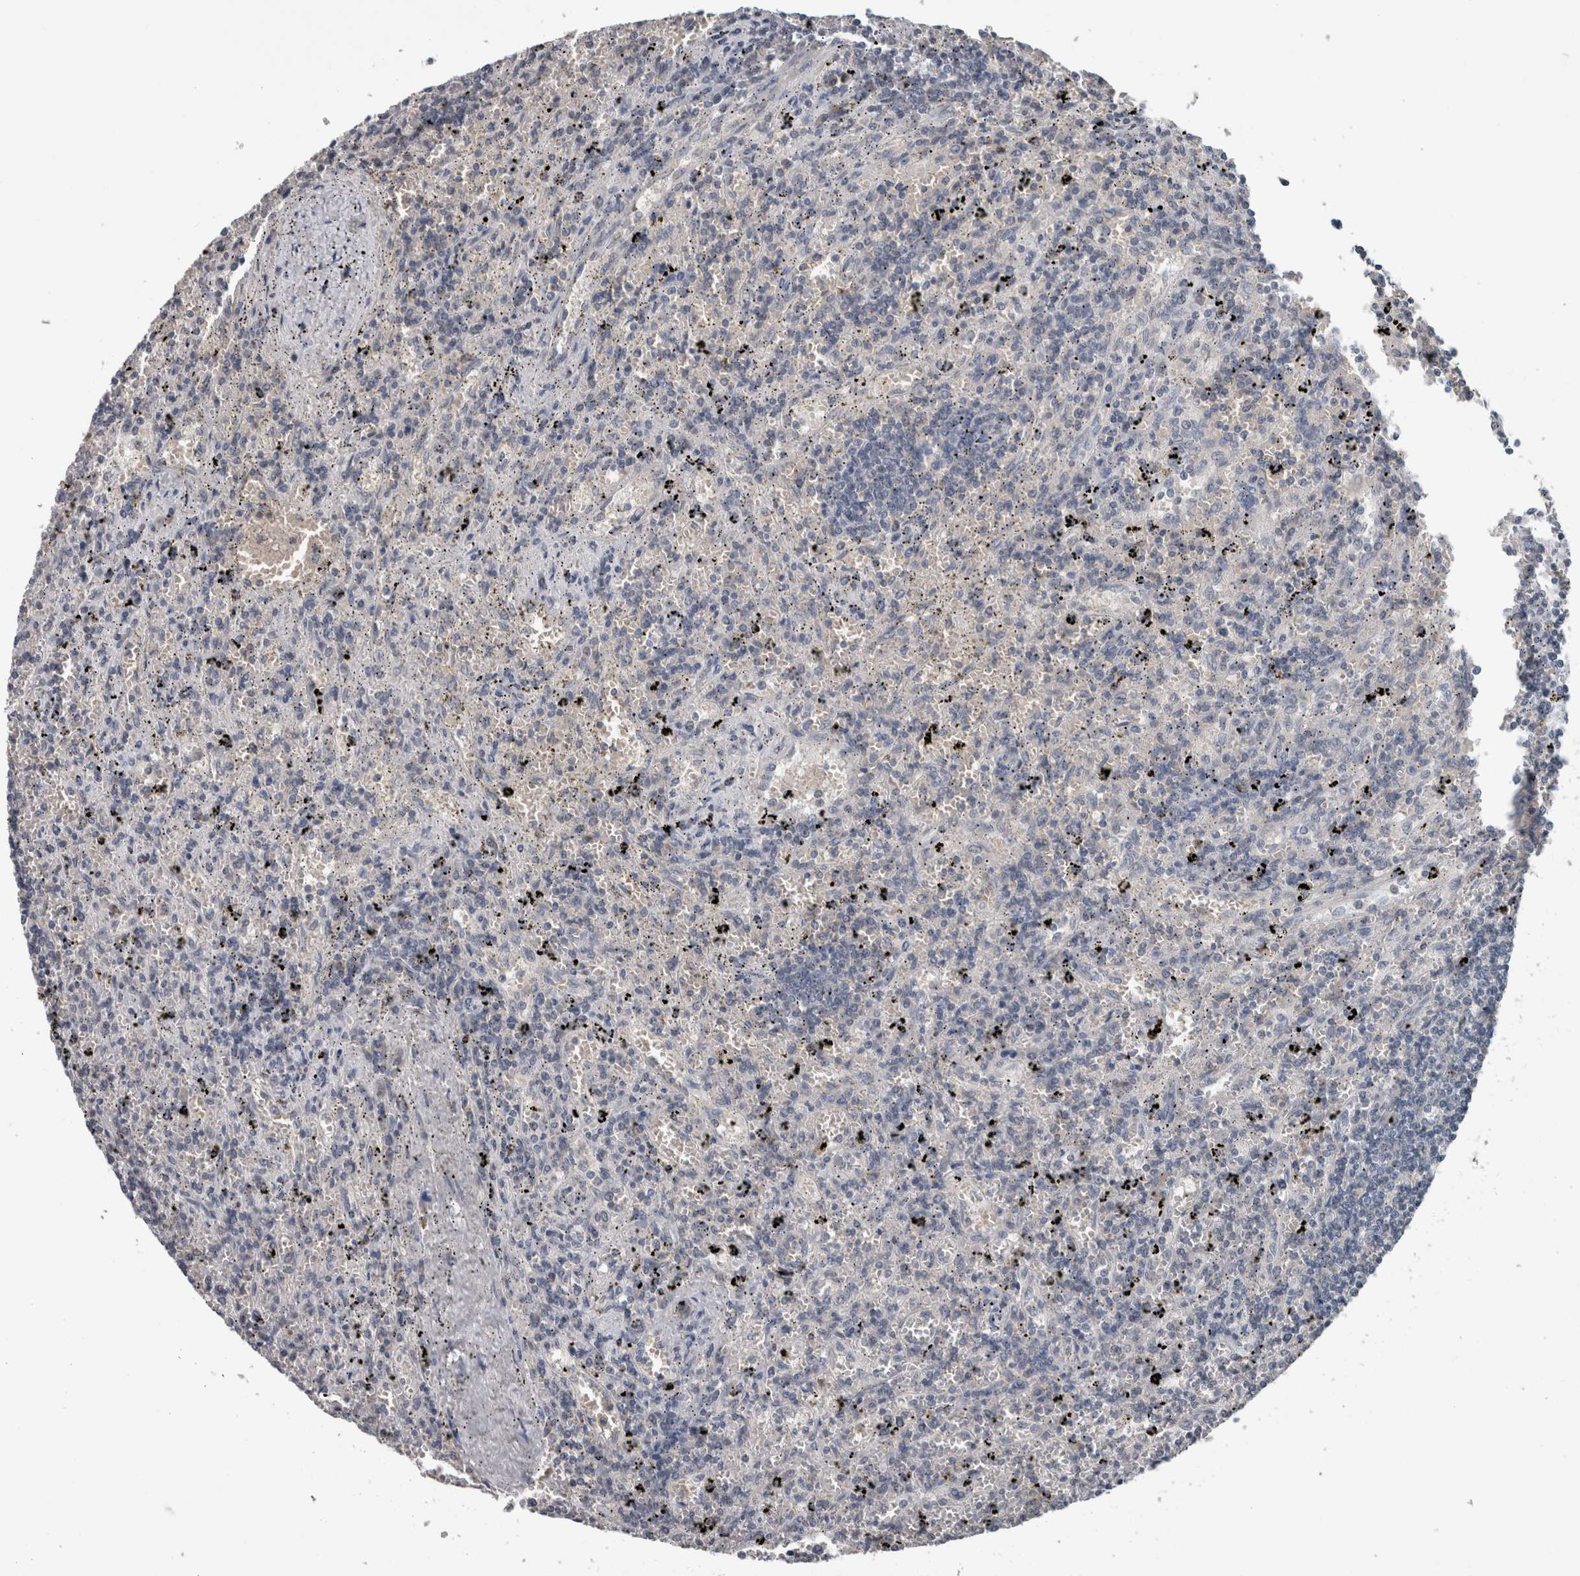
{"staining": {"intensity": "negative", "quantity": "none", "location": "none"}, "tissue": "lymphoma", "cell_type": "Tumor cells", "image_type": "cancer", "snomed": [{"axis": "morphology", "description": "Malignant lymphoma, non-Hodgkin's type, Low grade"}, {"axis": "topography", "description": "Spleen"}], "caption": "This is a photomicrograph of IHC staining of lymphoma, which shows no positivity in tumor cells.", "gene": "MAFF", "patient": {"sex": "male", "age": 76}}